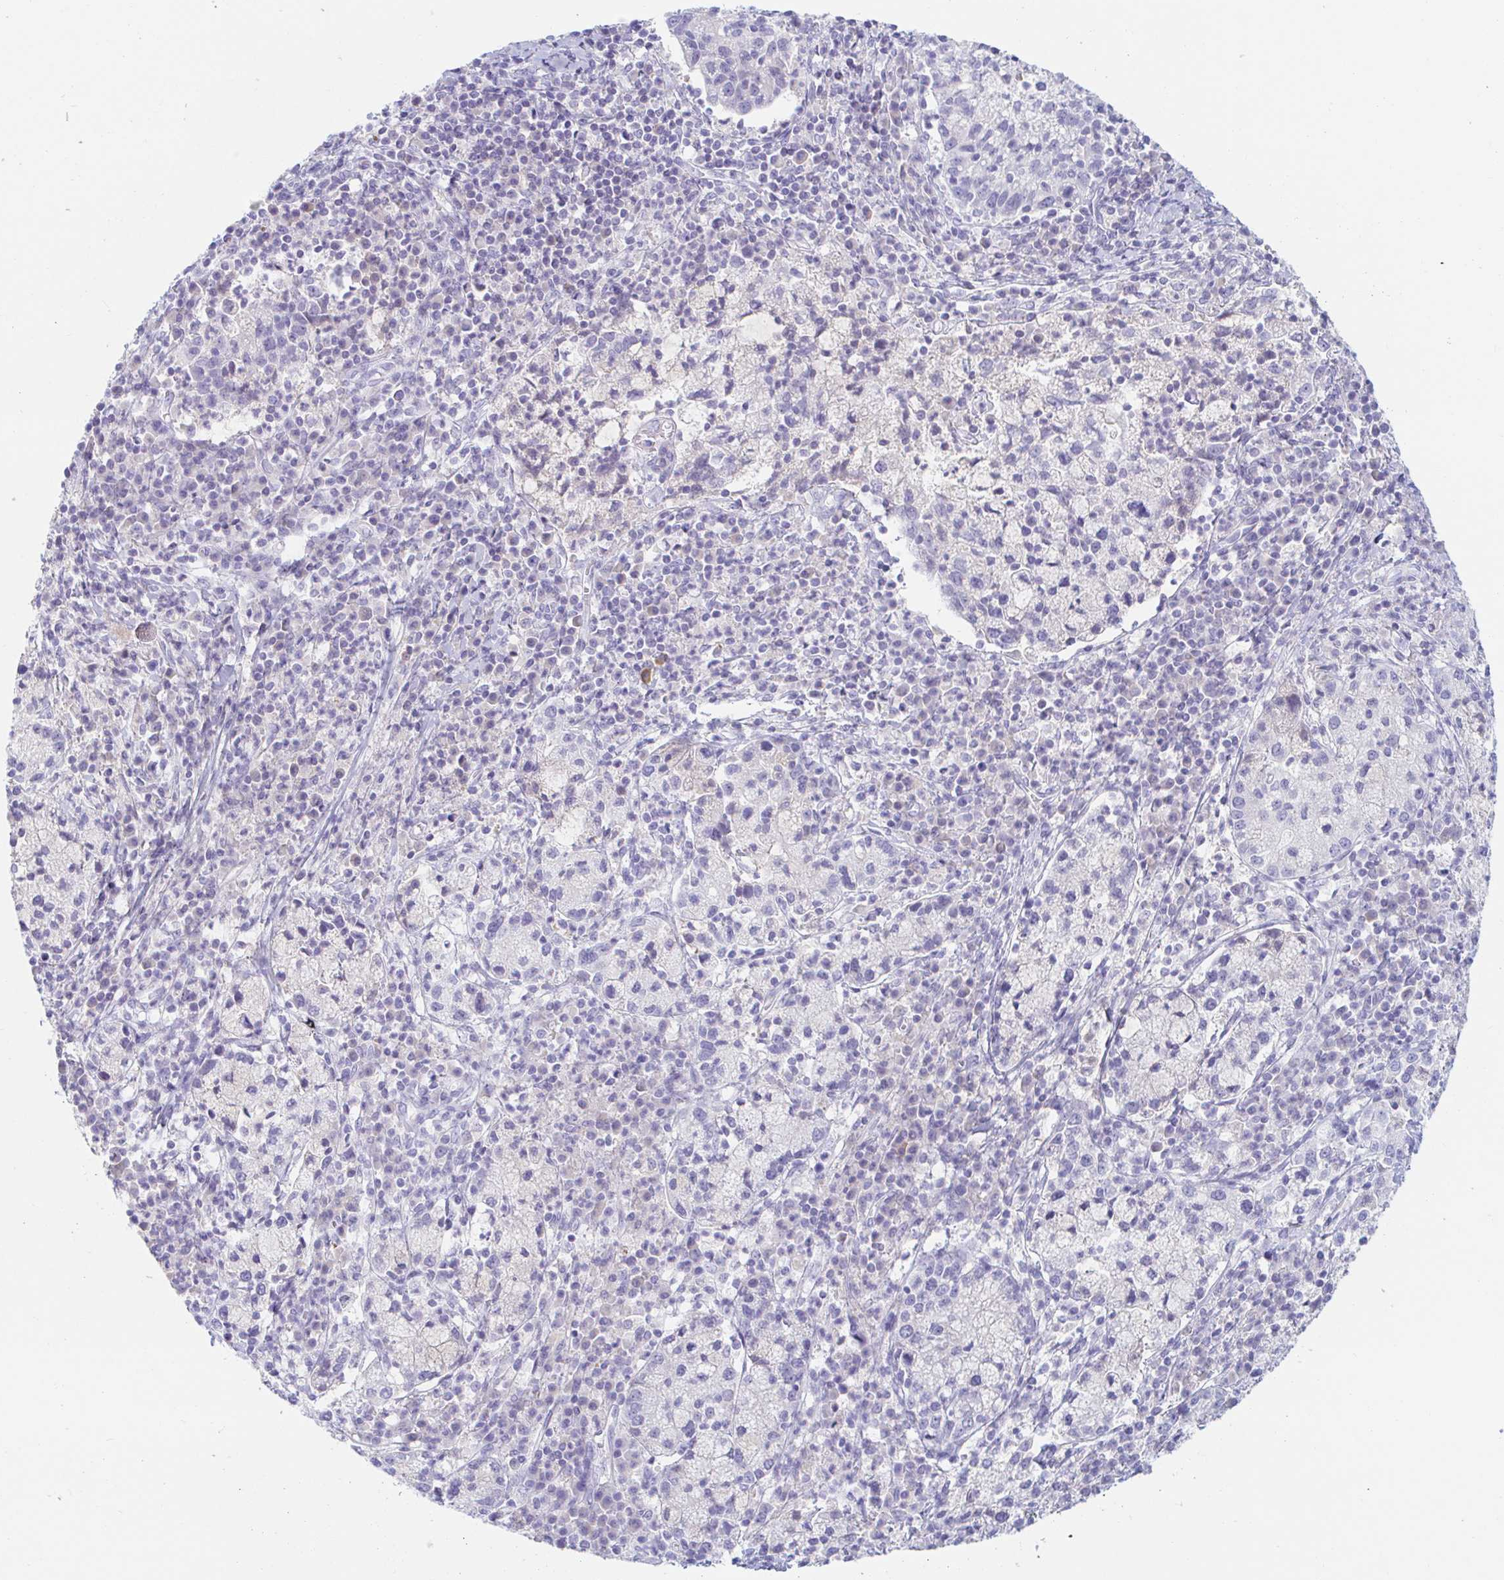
{"staining": {"intensity": "negative", "quantity": "none", "location": "none"}, "tissue": "cervical cancer", "cell_type": "Tumor cells", "image_type": "cancer", "snomed": [{"axis": "morphology", "description": "Normal tissue, NOS"}, {"axis": "morphology", "description": "Adenocarcinoma, NOS"}, {"axis": "topography", "description": "Cervix"}], "caption": "Cervical cancer (adenocarcinoma) was stained to show a protein in brown. There is no significant expression in tumor cells.", "gene": "TEX44", "patient": {"sex": "female", "age": 44}}